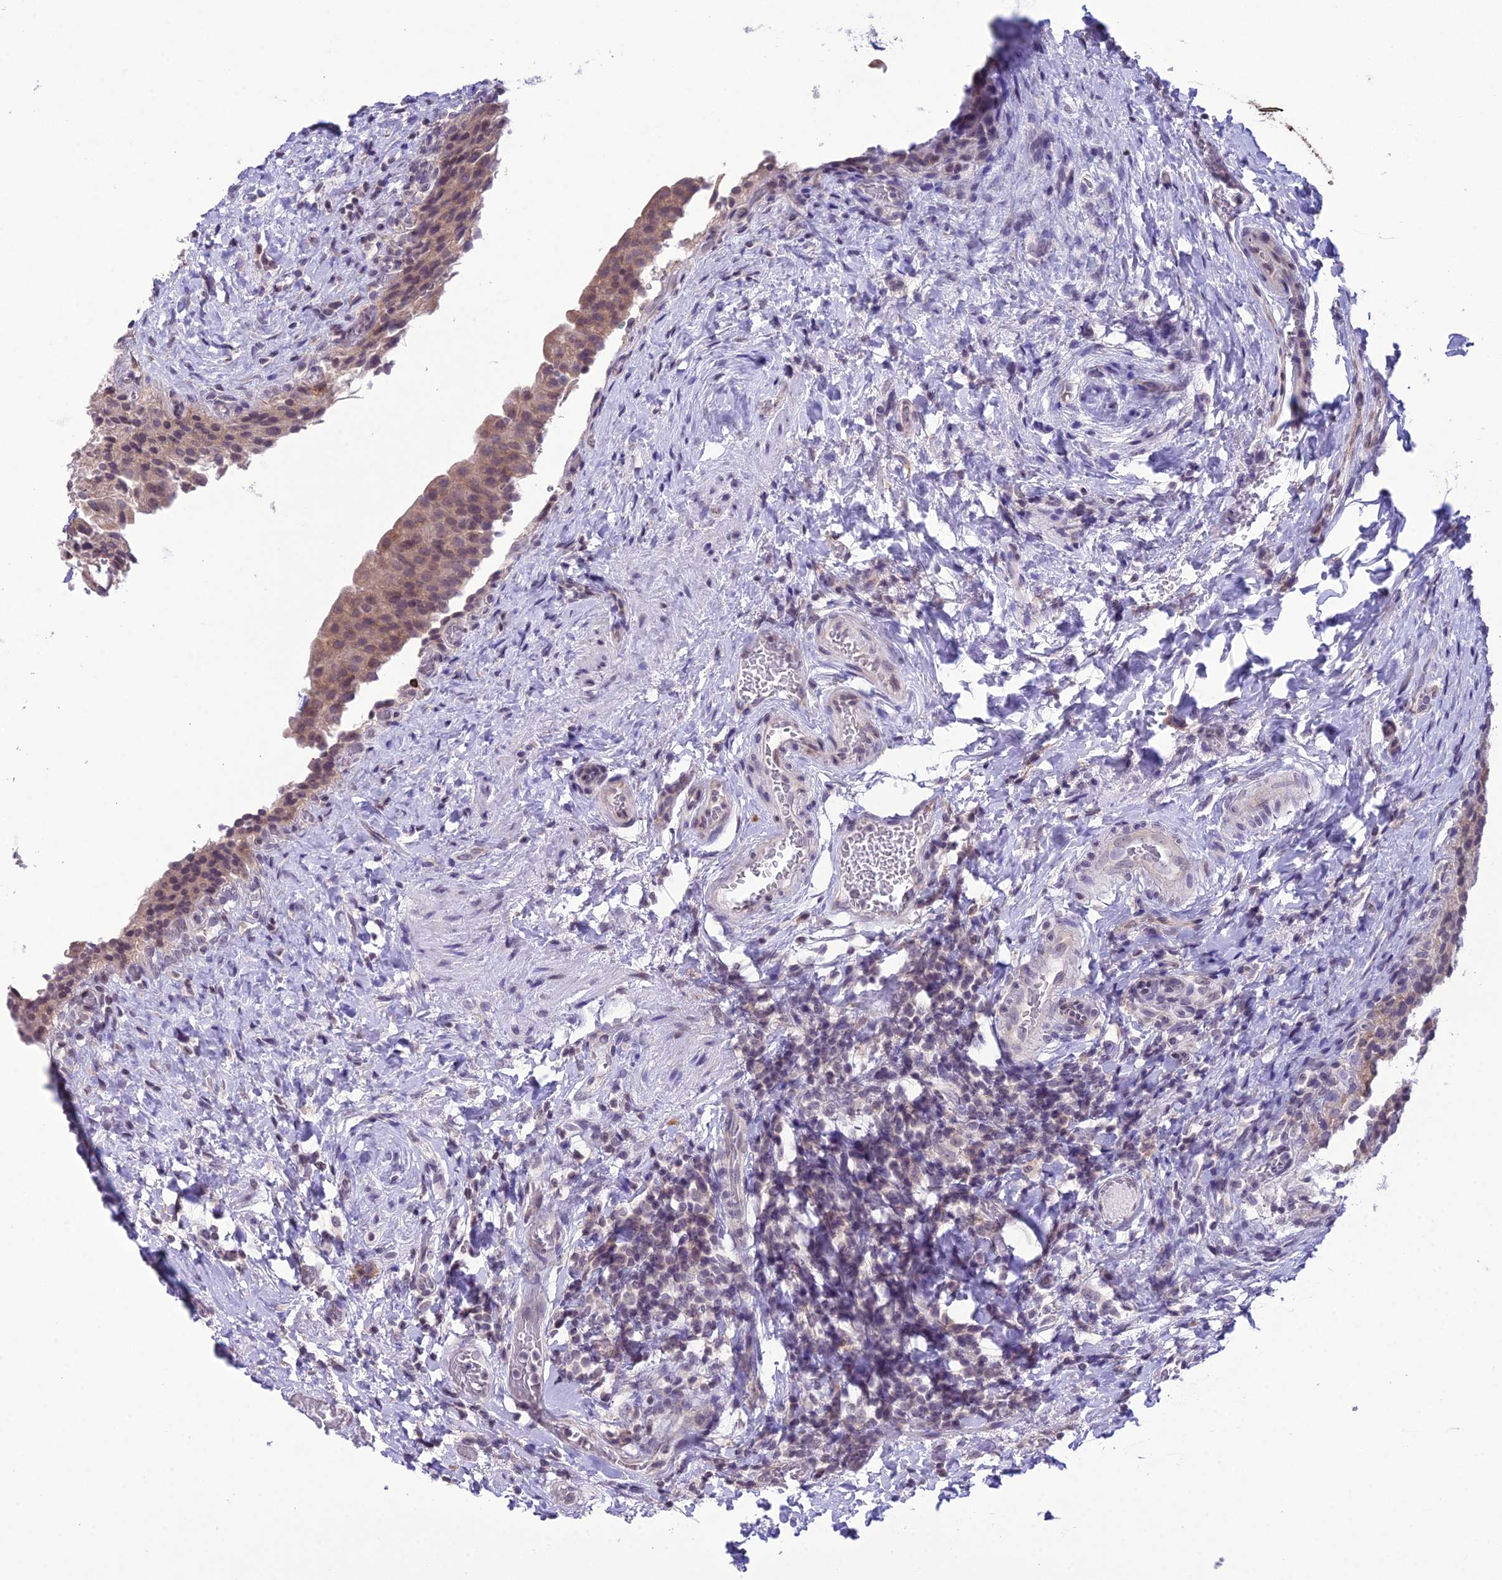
{"staining": {"intensity": "weak", "quantity": "25%-75%", "location": "cytoplasmic/membranous"}, "tissue": "urinary bladder", "cell_type": "Urothelial cells", "image_type": "normal", "snomed": [{"axis": "morphology", "description": "Normal tissue, NOS"}, {"axis": "morphology", "description": "Inflammation, NOS"}, {"axis": "topography", "description": "Urinary bladder"}], "caption": "Normal urinary bladder reveals weak cytoplasmic/membranous expression in approximately 25%-75% of urothelial cells (brown staining indicates protein expression, while blue staining denotes nuclei)..", "gene": "RPS26", "patient": {"sex": "male", "age": 64}}